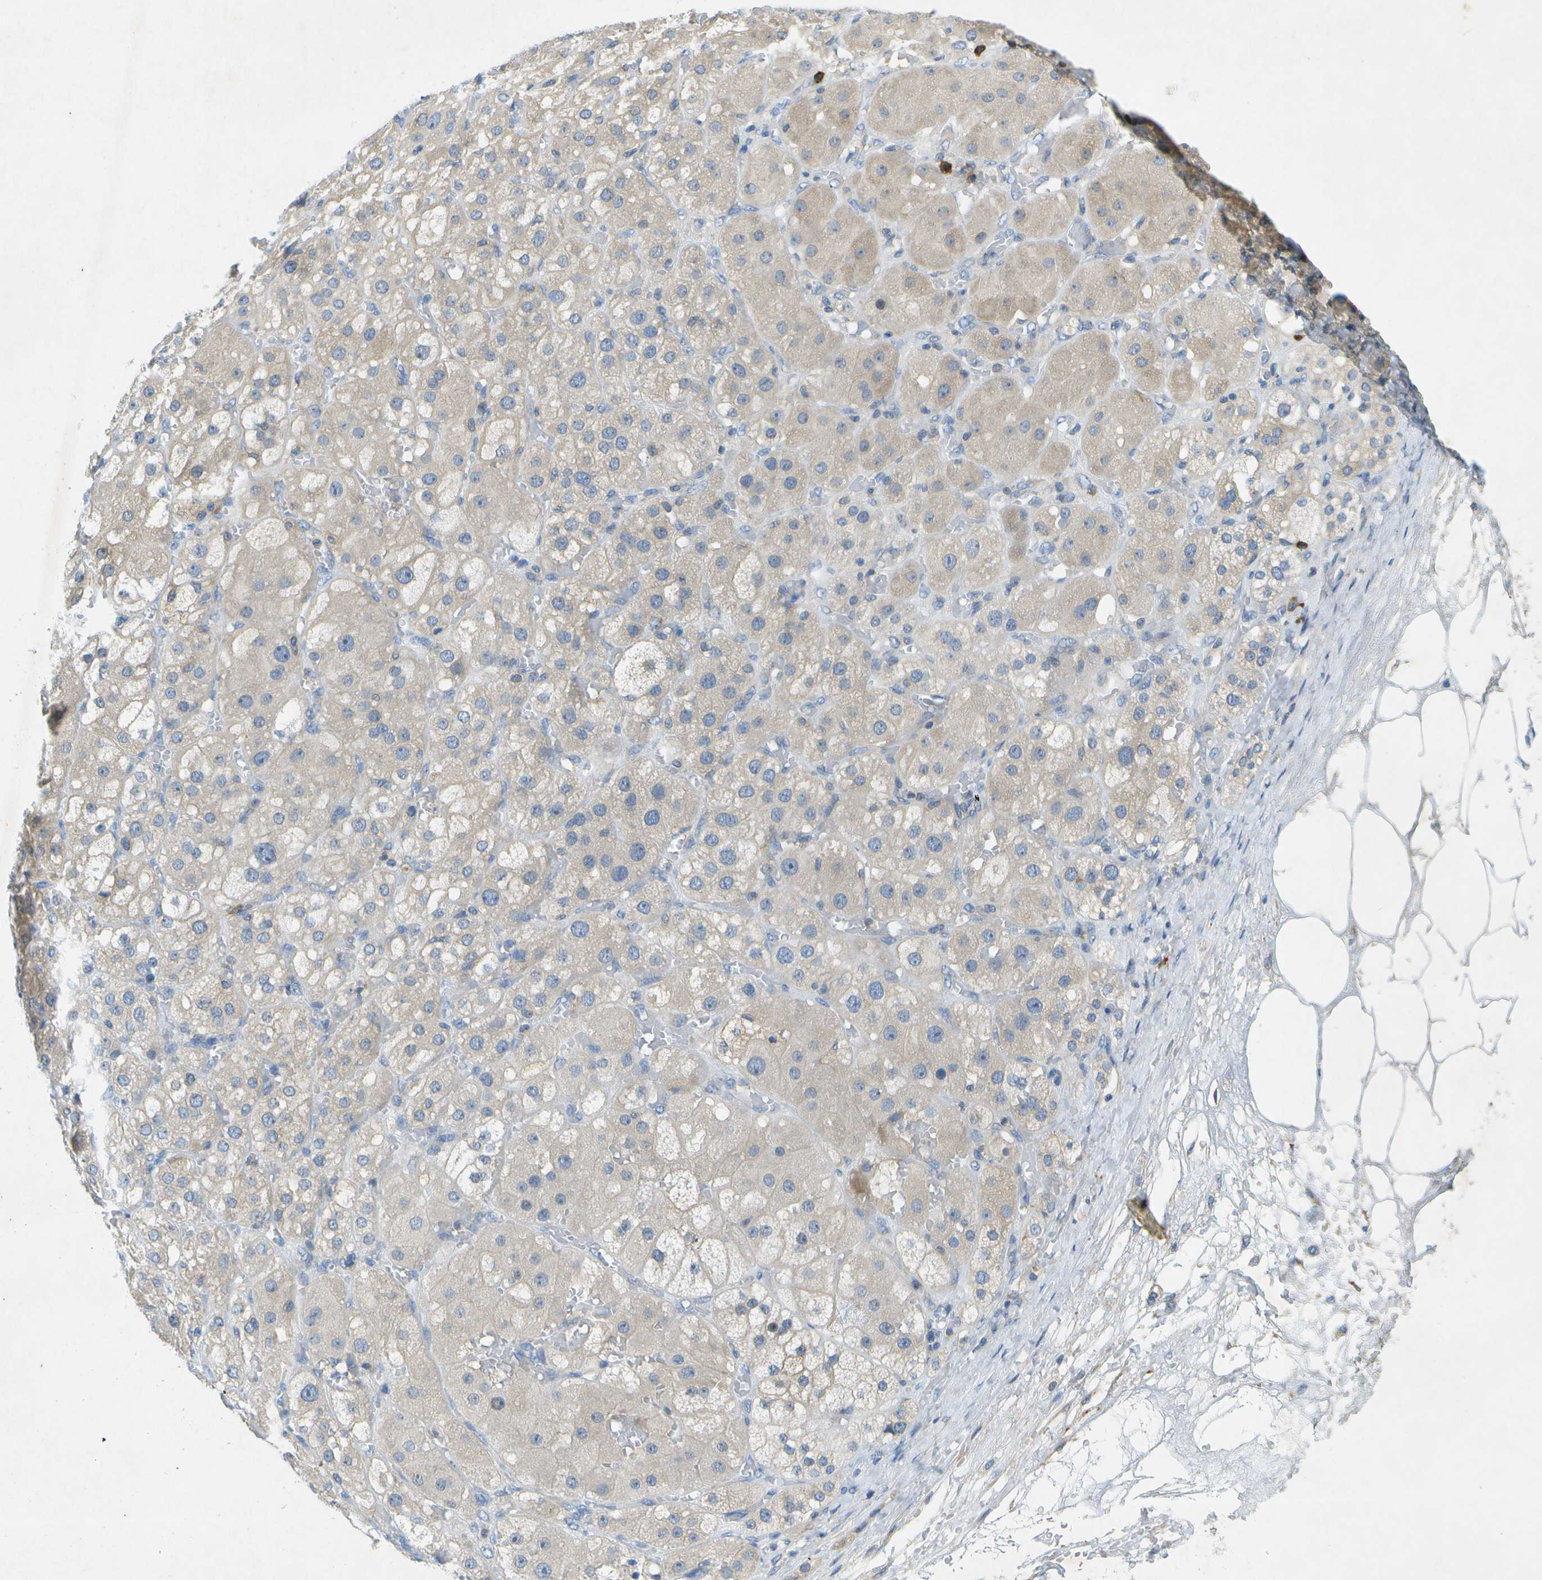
{"staining": {"intensity": "moderate", "quantity": "<25%", "location": "cytoplasmic/membranous"}, "tissue": "adrenal gland", "cell_type": "Glandular cells", "image_type": "normal", "snomed": [{"axis": "morphology", "description": "Normal tissue, NOS"}, {"axis": "topography", "description": "Adrenal gland"}], "caption": "Glandular cells show low levels of moderate cytoplasmic/membranous staining in approximately <25% of cells in unremarkable human adrenal gland. The protein of interest is stained brown, and the nuclei are stained in blue (DAB IHC with brightfield microscopy, high magnification).", "gene": "WNK2", "patient": {"sex": "female", "age": 47}}